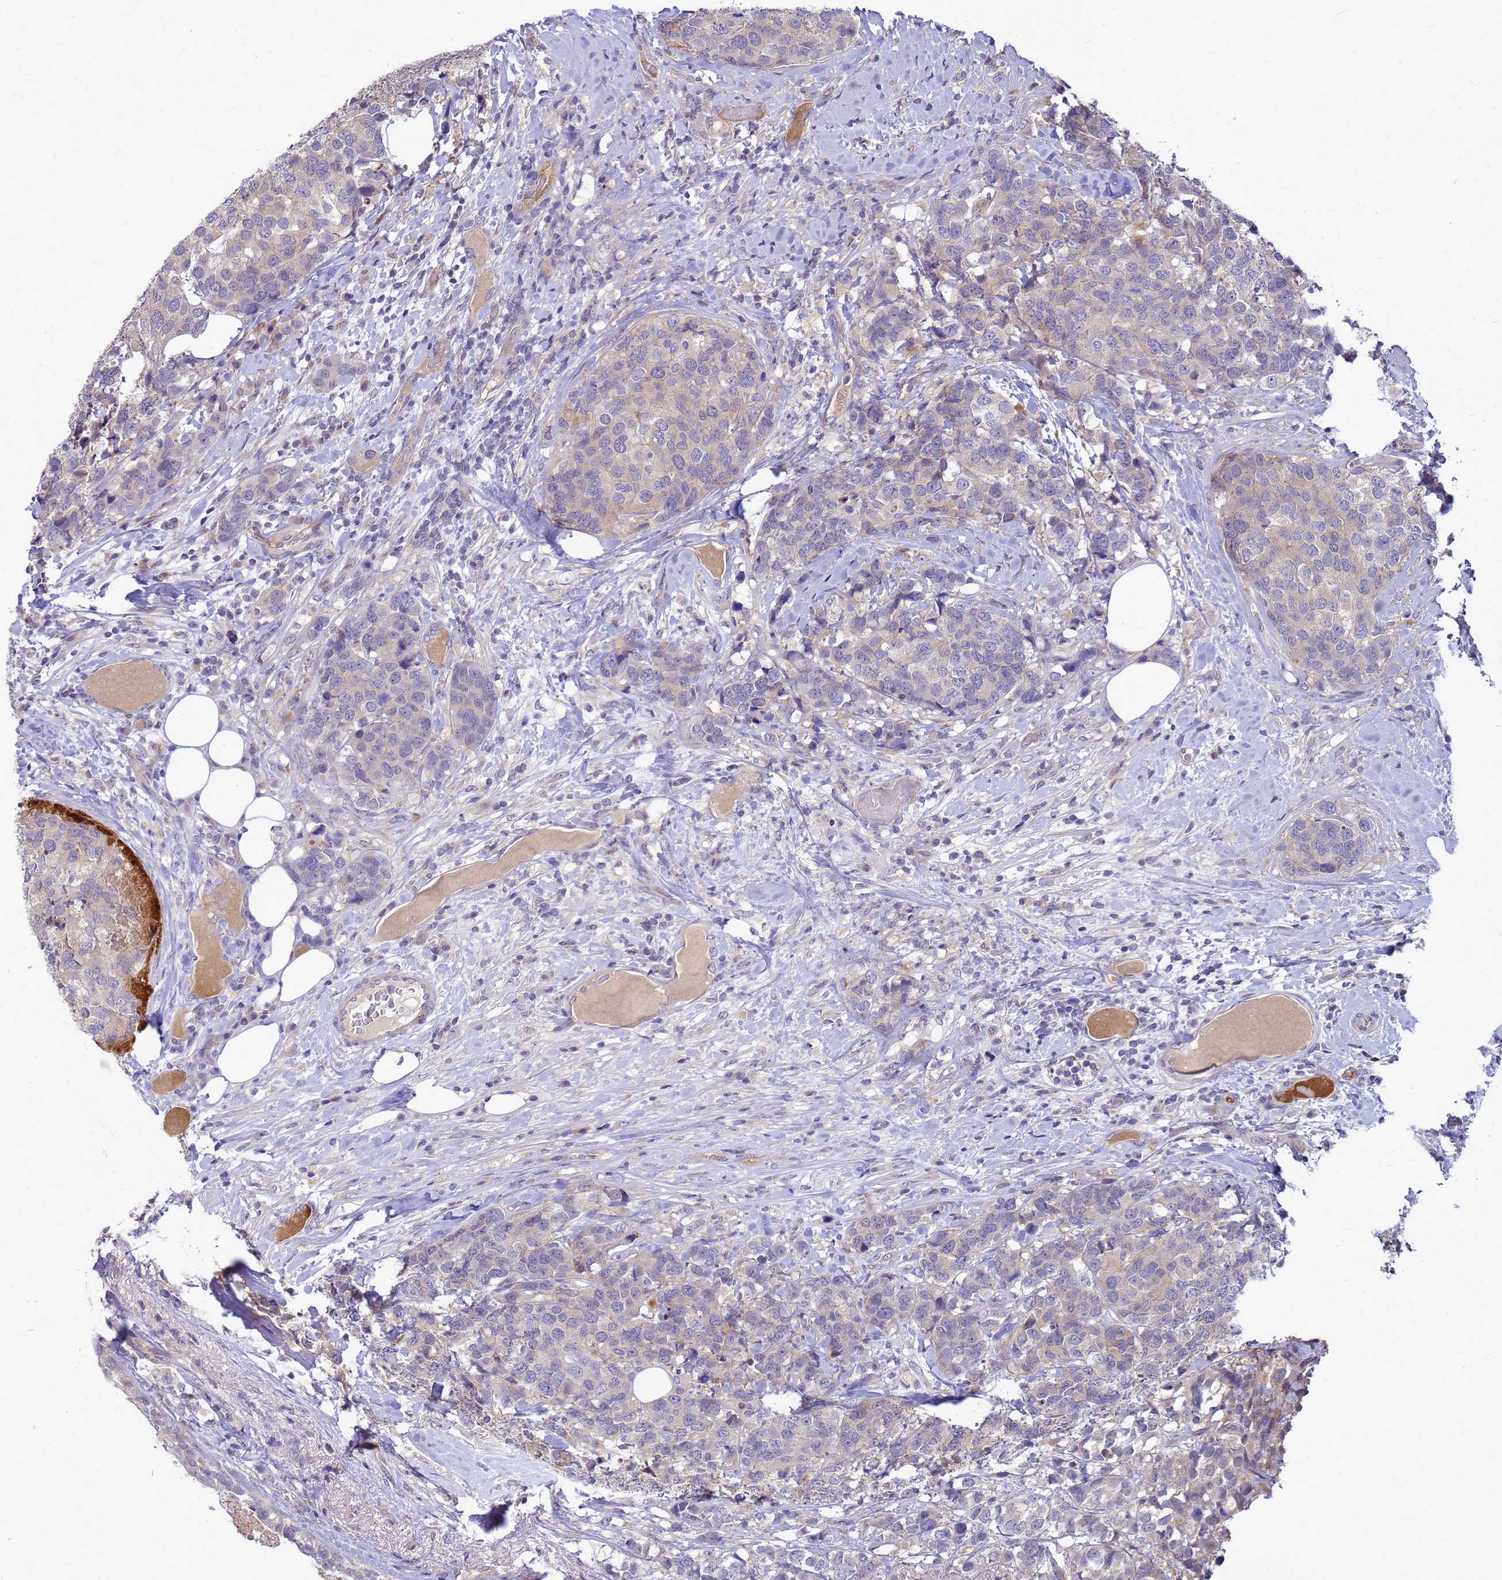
{"staining": {"intensity": "moderate", "quantity": "<25%", "location": "cytoplasmic/membranous"}, "tissue": "breast cancer", "cell_type": "Tumor cells", "image_type": "cancer", "snomed": [{"axis": "morphology", "description": "Lobular carcinoma"}, {"axis": "topography", "description": "Breast"}], "caption": "Immunohistochemical staining of human breast cancer shows low levels of moderate cytoplasmic/membranous protein expression in approximately <25% of tumor cells.", "gene": "ENOPH1", "patient": {"sex": "female", "age": 59}}